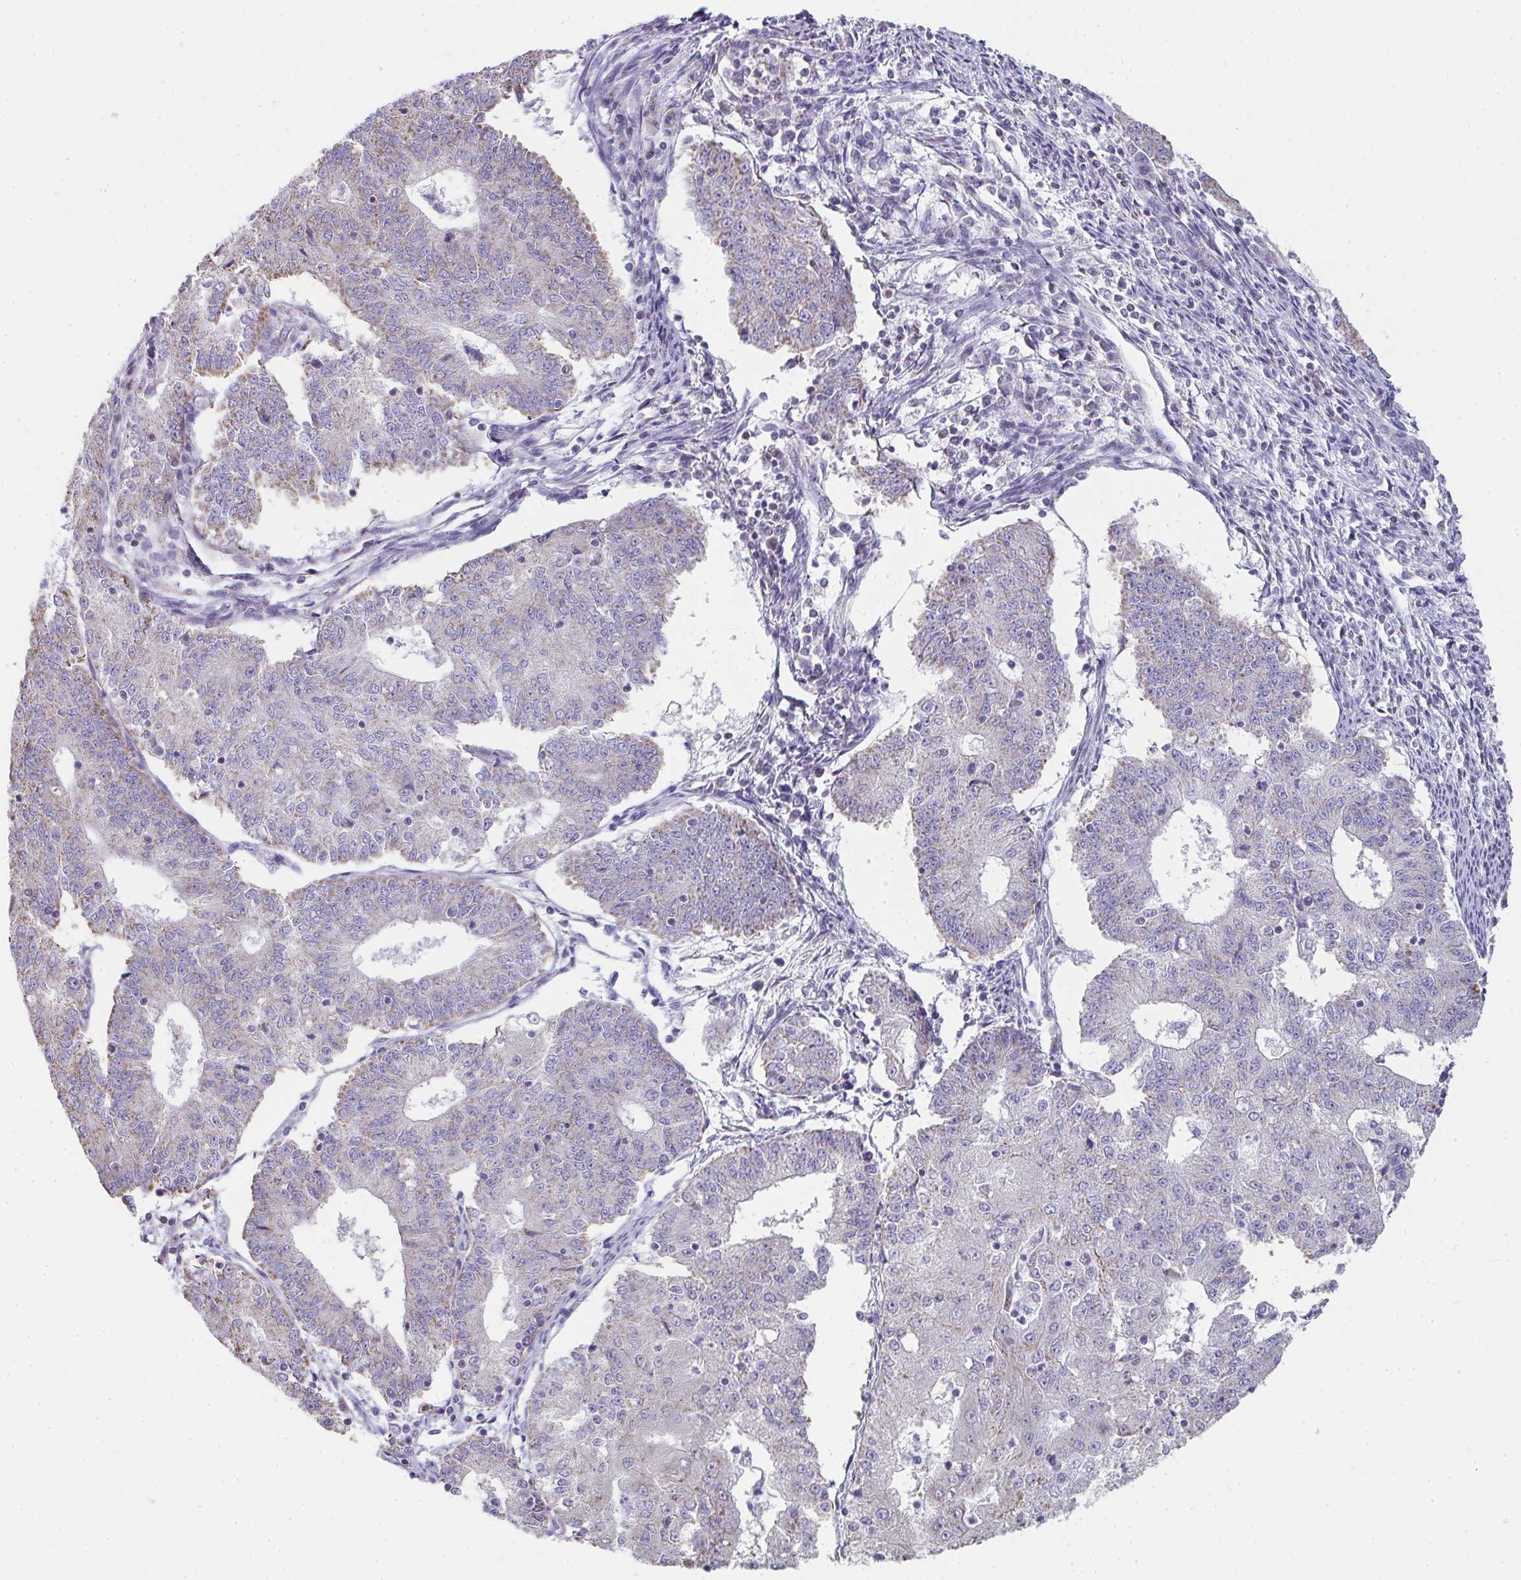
{"staining": {"intensity": "weak", "quantity": "<25%", "location": "cytoplasmic/membranous"}, "tissue": "endometrial cancer", "cell_type": "Tumor cells", "image_type": "cancer", "snomed": [{"axis": "morphology", "description": "Adenocarcinoma, NOS"}, {"axis": "topography", "description": "Endometrium"}], "caption": "High magnification brightfield microscopy of endometrial adenocarcinoma stained with DAB (brown) and counterstained with hematoxylin (blue): tumor cells show no significant positivity. (Brightfield microscopy of DAB IHC at high magnification).", "gene": "SLC6A1", "patient": {"sex": "female", "age": 56}}